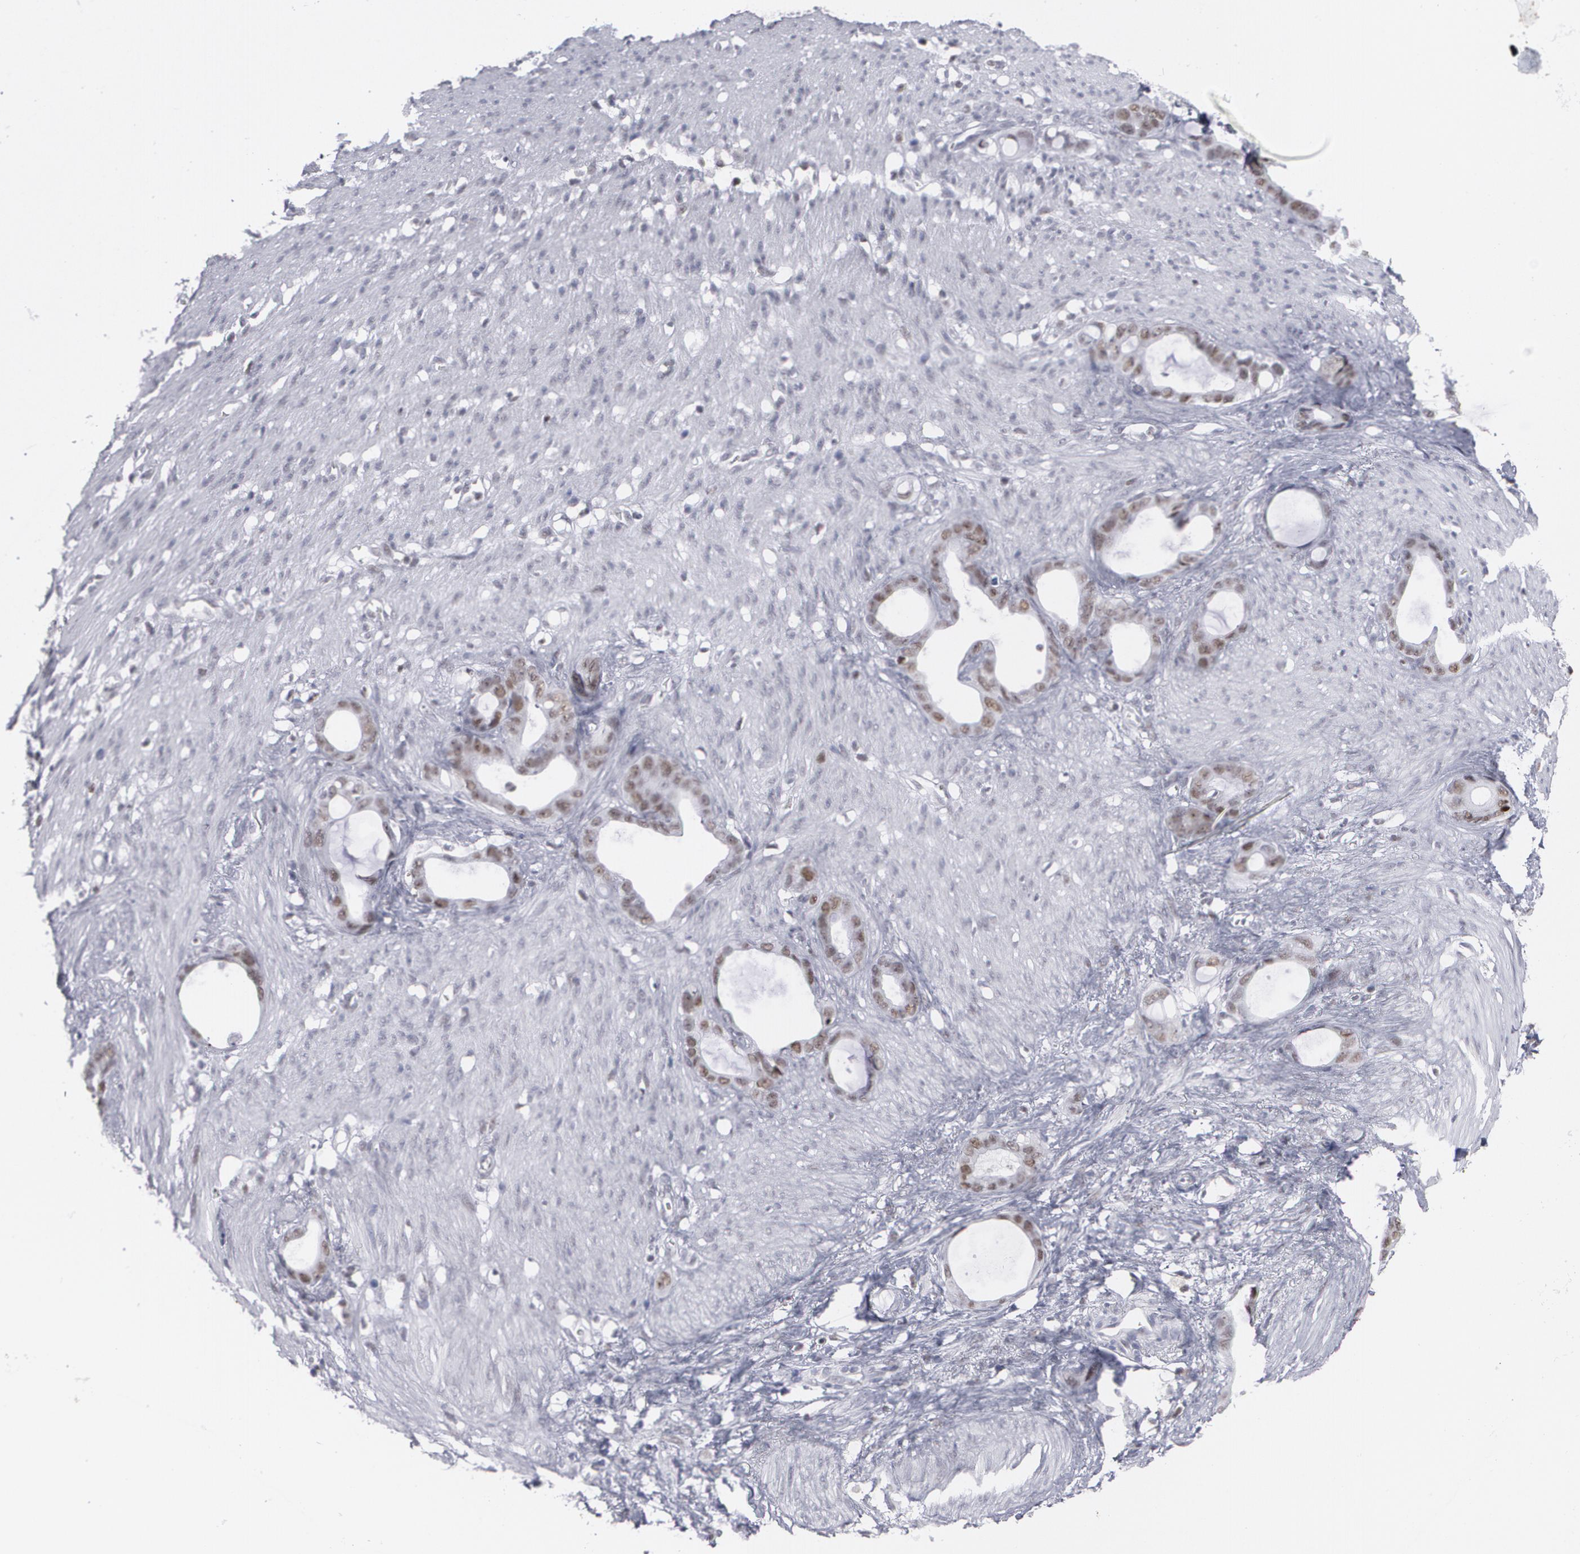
{"staining": {"intensity": "moderate", "quantity": ">75%", "location": "nuclear"}, "tissue": "stomach cancer", "cell_type": "Tumor cells", "image_type": "cancer", "snomed": [{"axis": "morphology", "description": "Adenocarcinoma, NOS"}, {"axis": "topography", "description": "Stomach"}], "caption": "Tumor cells demonstrate moderate nuclear expression in approximately >75% of cells in stomach cancer.", "gene": "MCL1", "patient": {"sex": "female", "age": 75}}